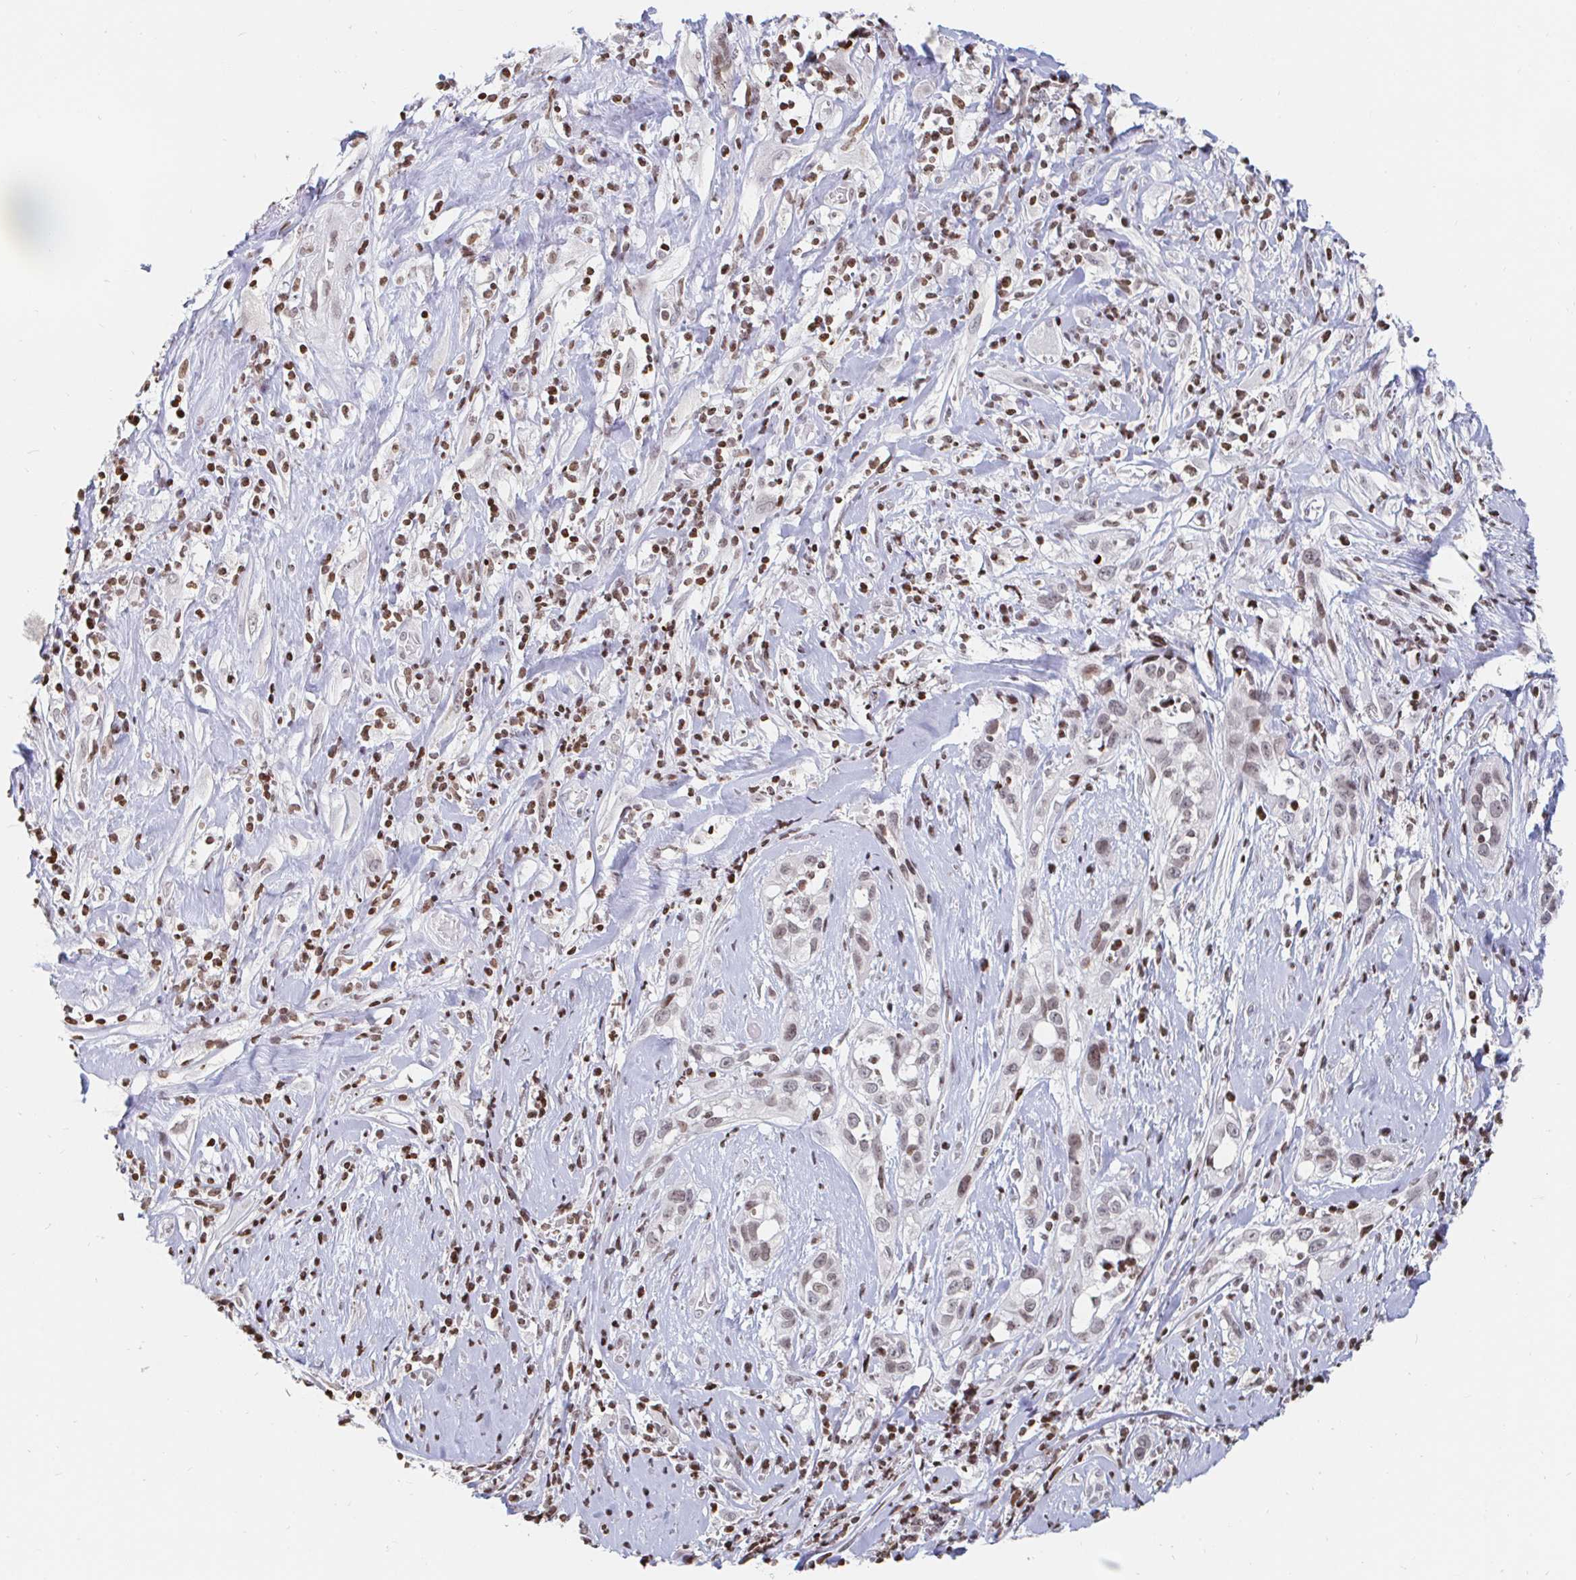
{"staining": {"intensity": "moderate", "quantity": "25%-75%", "location": "nuclear"}, "tissue": "skin cancer", "cell_type": "Tumor cells", "image_type": "cancer", "snomed": [{"axis": "morphology", "description": "Squamous cell carcinoma, NOS"}, {"axis": "topography", "description": "Skin"}], "caption": "Protein staining displays moderate nuclear positivity in about 25%-75% of tumor cells in squamous cell carcinoma (skin).", "gene": "HOXC10", "patient": {"sex": "male", "age": 82}}